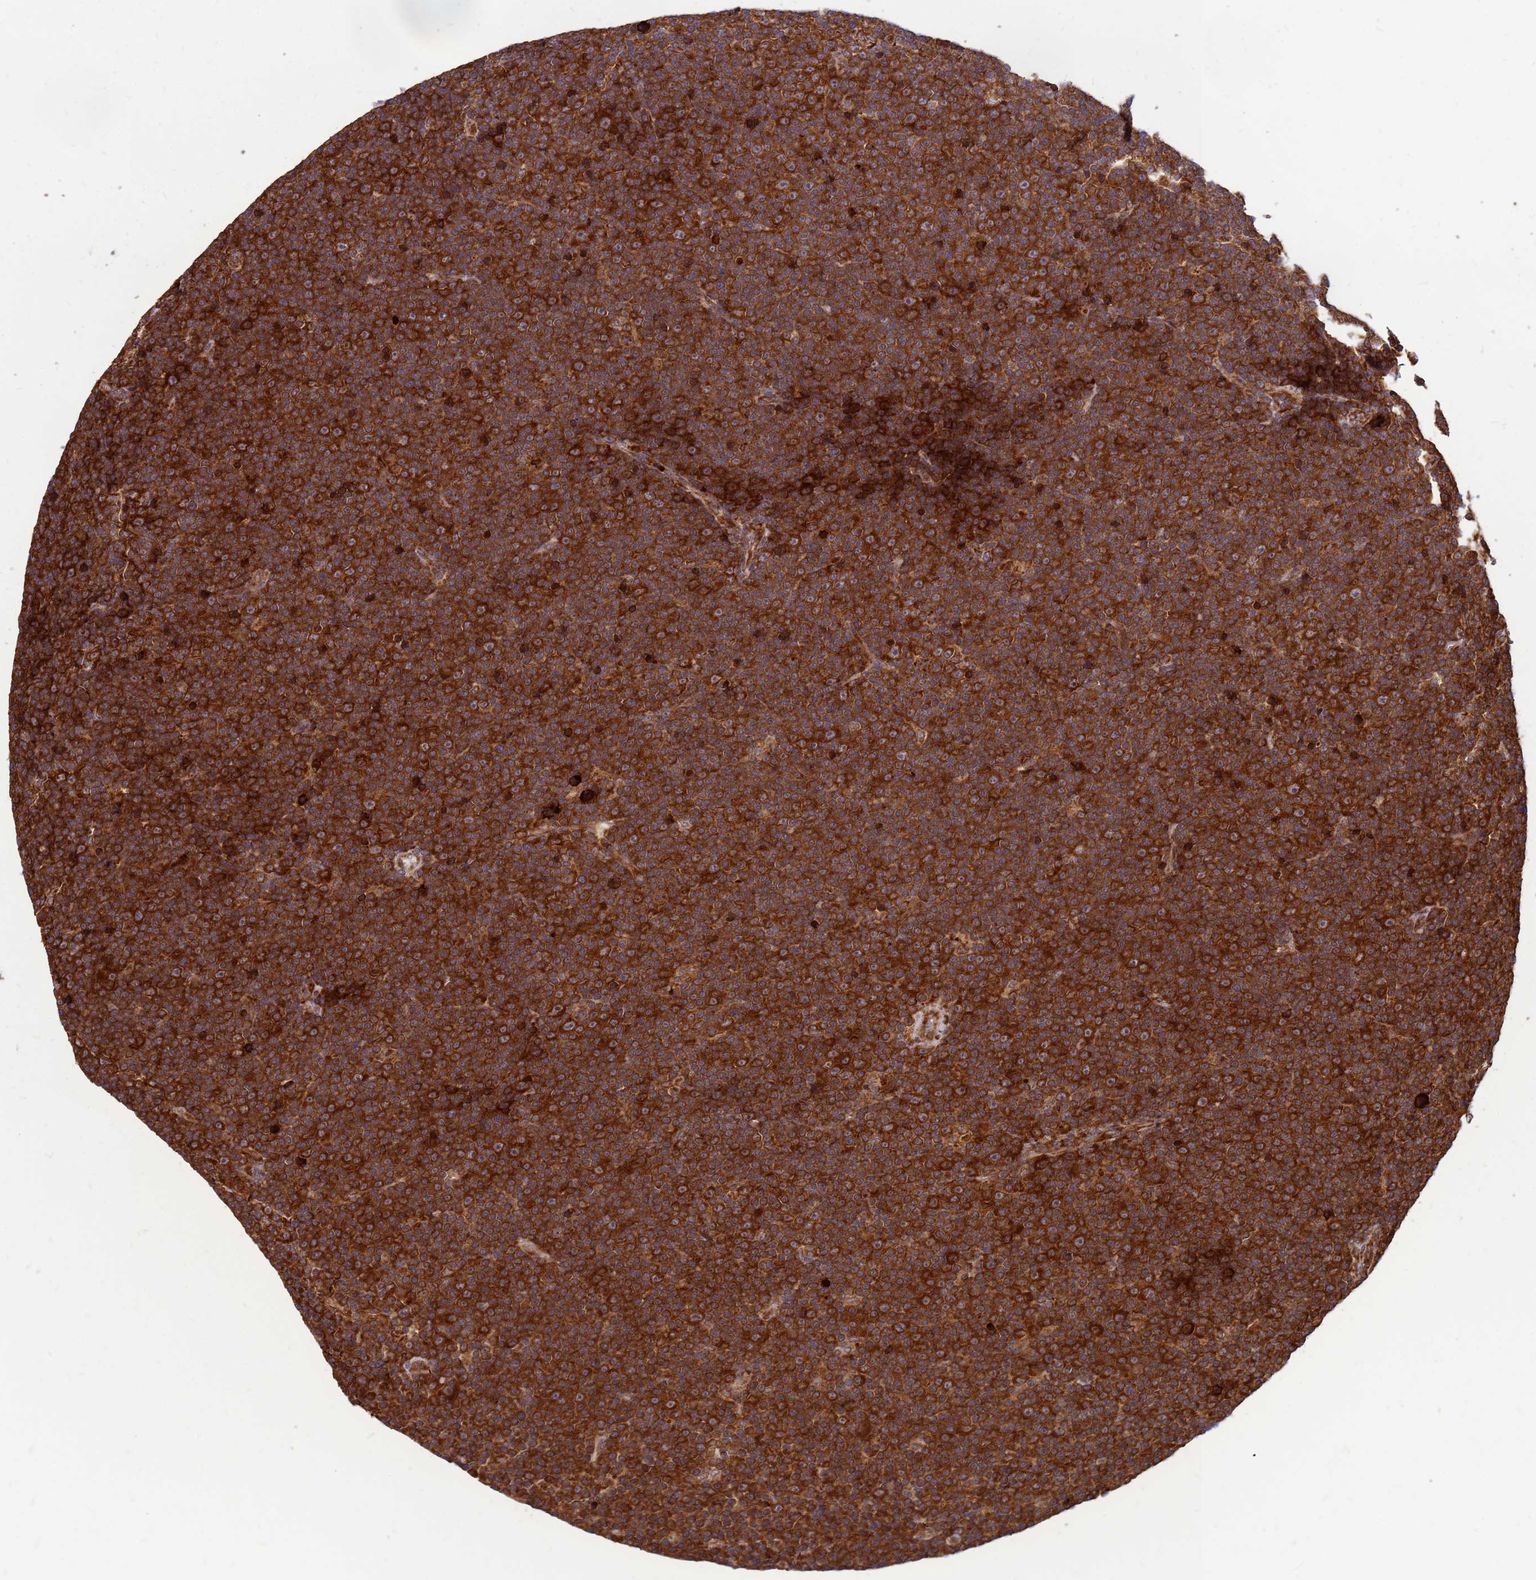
{"staining": {"intensity": "strong", "quantity": ">75%", "location": "cytoplasmic/membranous"}, "tissue": "lymphoma", "cell_type": "Tumor cells", "image_type": "cancer", "snomed": [{"axis": "morphology", "description": "Malignant lymphoma, non-Hodgkin's type, Low grade"}, {"axis": "topography", "description": "Lymph node"}], "caption": "IHC photomicrograph of low-grade malignant lymphoma, non-Hodgkin's type stained for a protein (brown), which exhibits high levels of strong cytoplasmic/membranous positivity in approximately >75% of tumor cells.", "gene": "RPL8", "patient": {"sex": "female", "age": 67}}